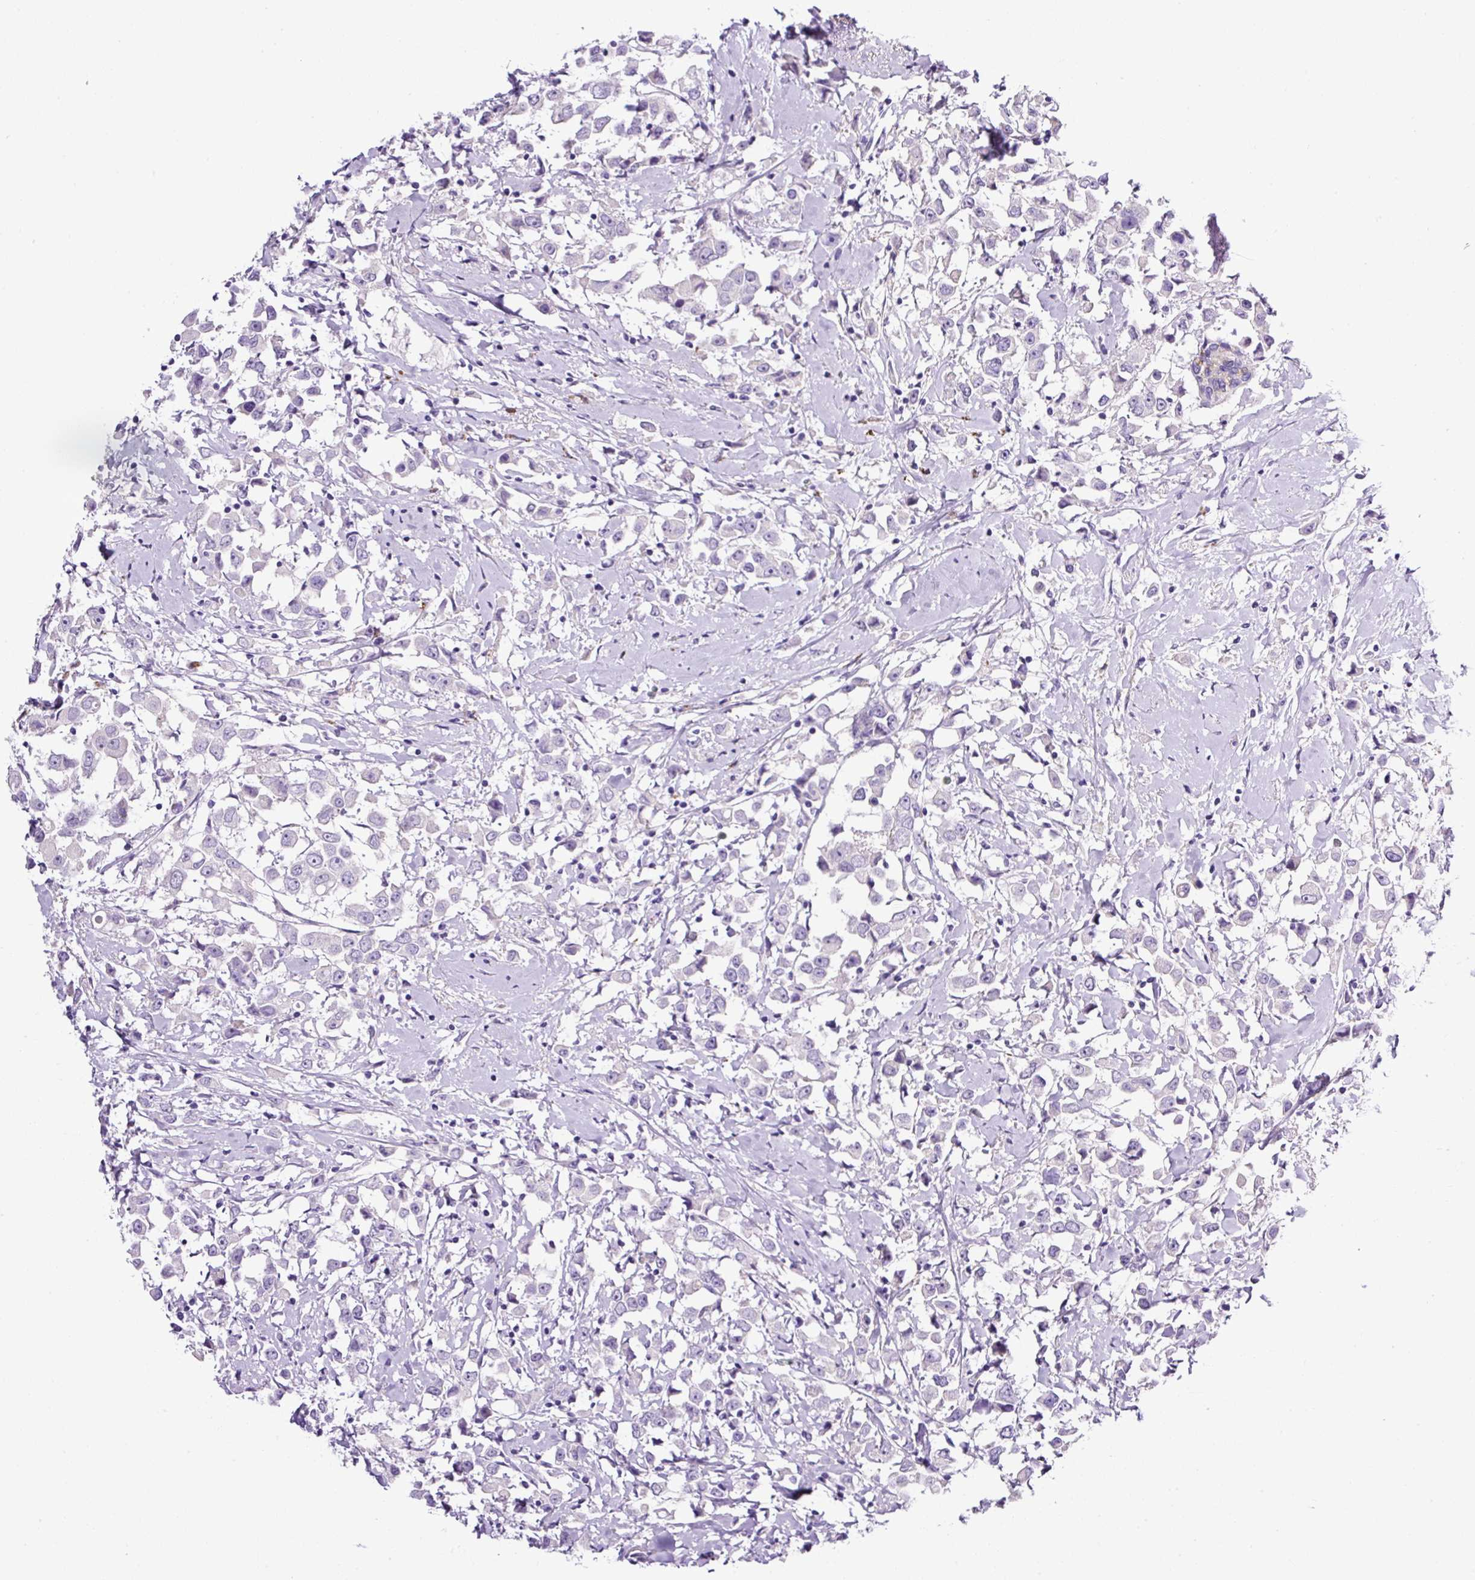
{"staining": {"intensity": "negative", "quantity": "none", "location": "none"}, "tissue": "breast cancer", "cell_type": "Tumor cells", "image_type": "cancer", "snomed": [{"axis": "morphology", "description": "Duct carcinoma"}, {"axis": "topography", "description": "Breast"}], "caption": "The immunohistochemistry (IHC) photomicrograph has no significant staining in tumor cells of breast cancer (intraductal carcinoma) tissue. (DAB (3,3'-diaminobenzidine) IHC visualized using brightfield microscopy, high magnification).", "gene": "SP8", "patient": {"sex": "female", "age": 61}}